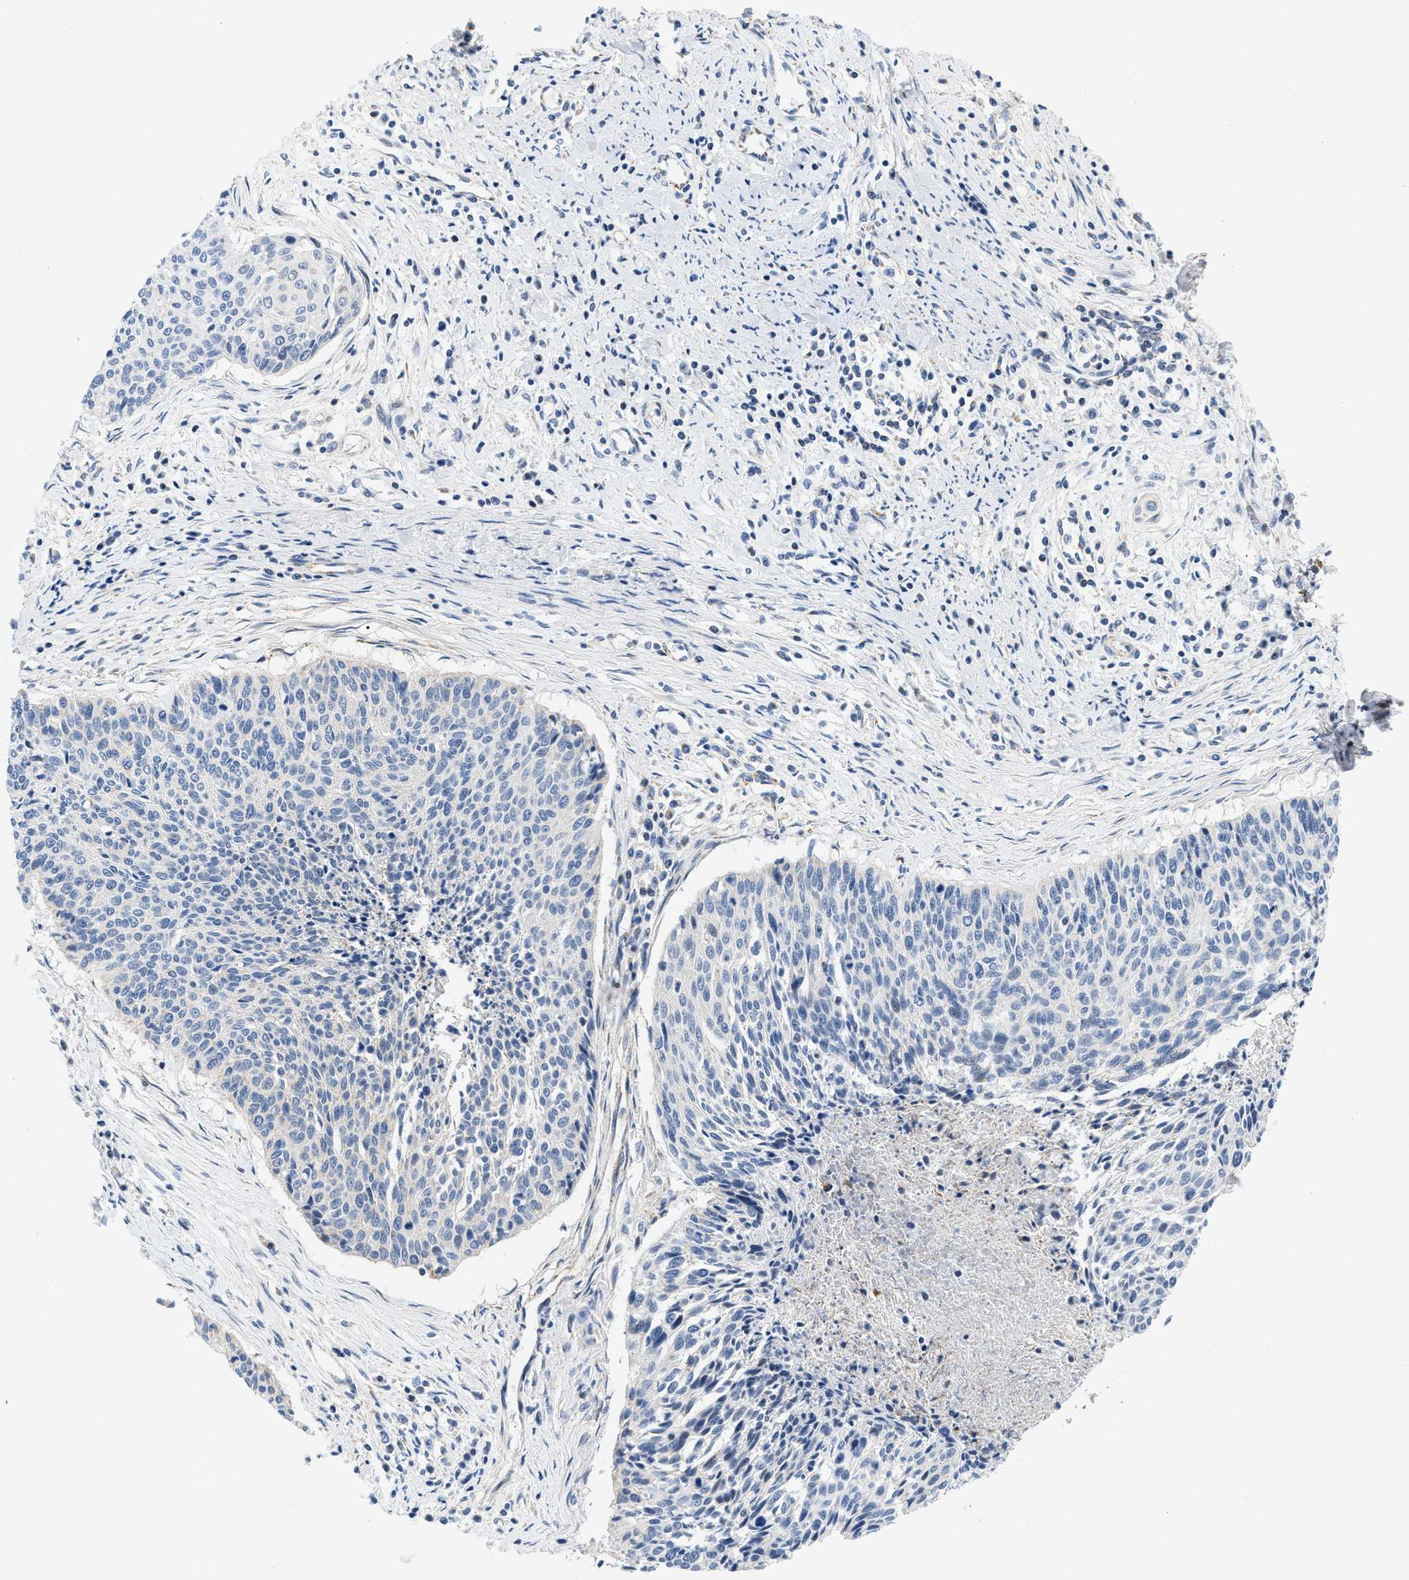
{"staining": {"intensity": "negative", "quantity": "none", "location": "none"}, "tissue": "cervical cancer", "cell_type": "Tumor cells", "image_type": "cancer", "snomed": [{"axis": "morphology", "description": "Squamous cell carcinoma, NOS"}, {"axis": "topography", "description": "Cervix"}], "caption": "Cervical cancer (squamous cell carcinoma) stained for a protein using immunohistochemistry (IHC) reveals no staining tumor cells.", "gene": "PDE1A", "patient": {"sex": "female", "age": 55}}